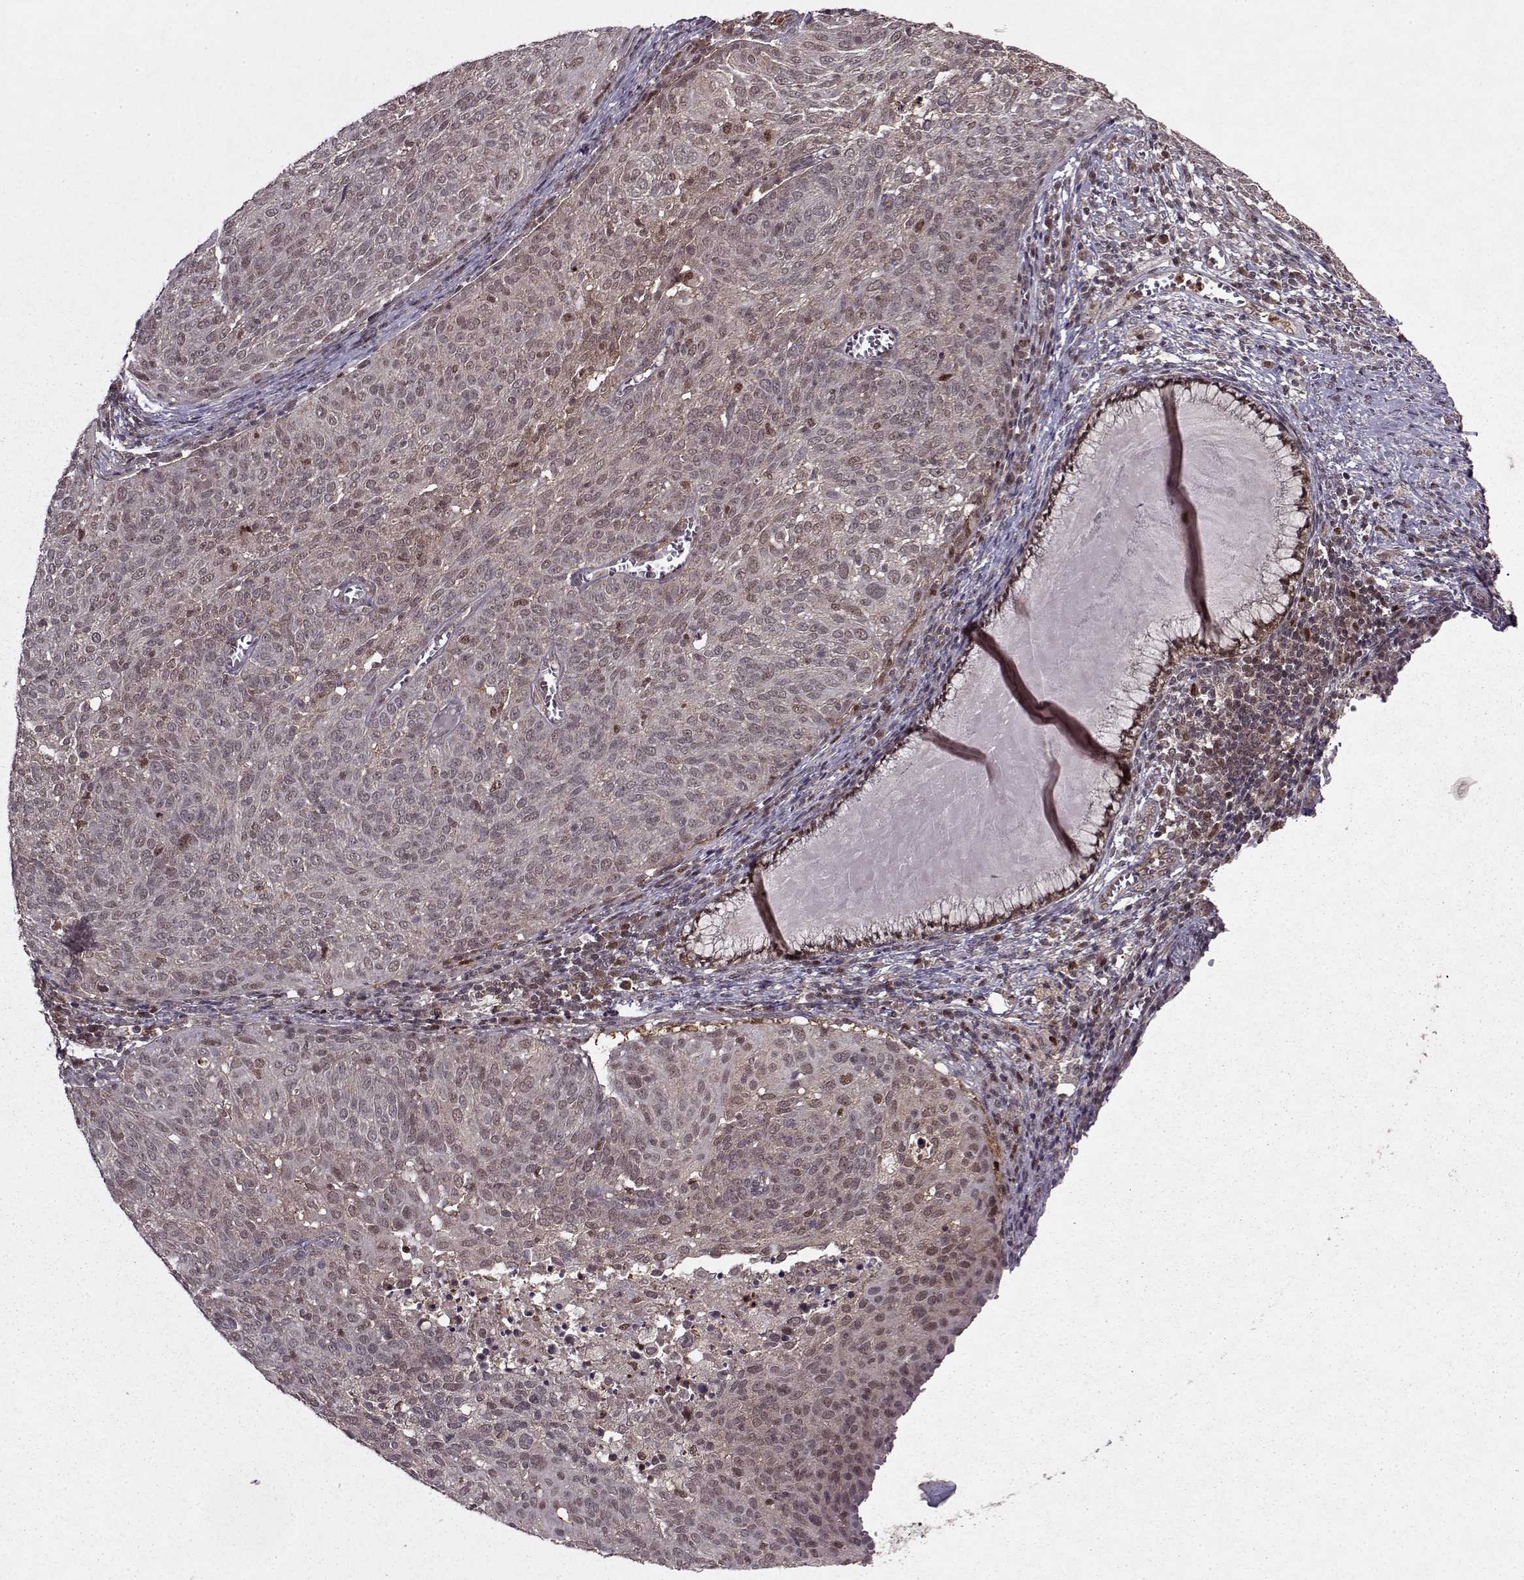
{"staining": {"intensity": "weak", "quantity": "<25%", "location": "cytoplasmic/membranous,nuclear"}, "tissue": "cervical cancer", "cell_type": "Tumor cells", "image_type": "cancer", "snomed": [{"axis": "morphology", "description": "Squamous cell carcinoma, NOS"}, {"axis": "topography", "description": "Cervix"}], "caption": "Immunohistochemistry of squamous cell carcinoma (cervical) reveals no positivity in tumor cells.", "gene": "PSMA7", "patient": {"sex": "female", "age": 39}}